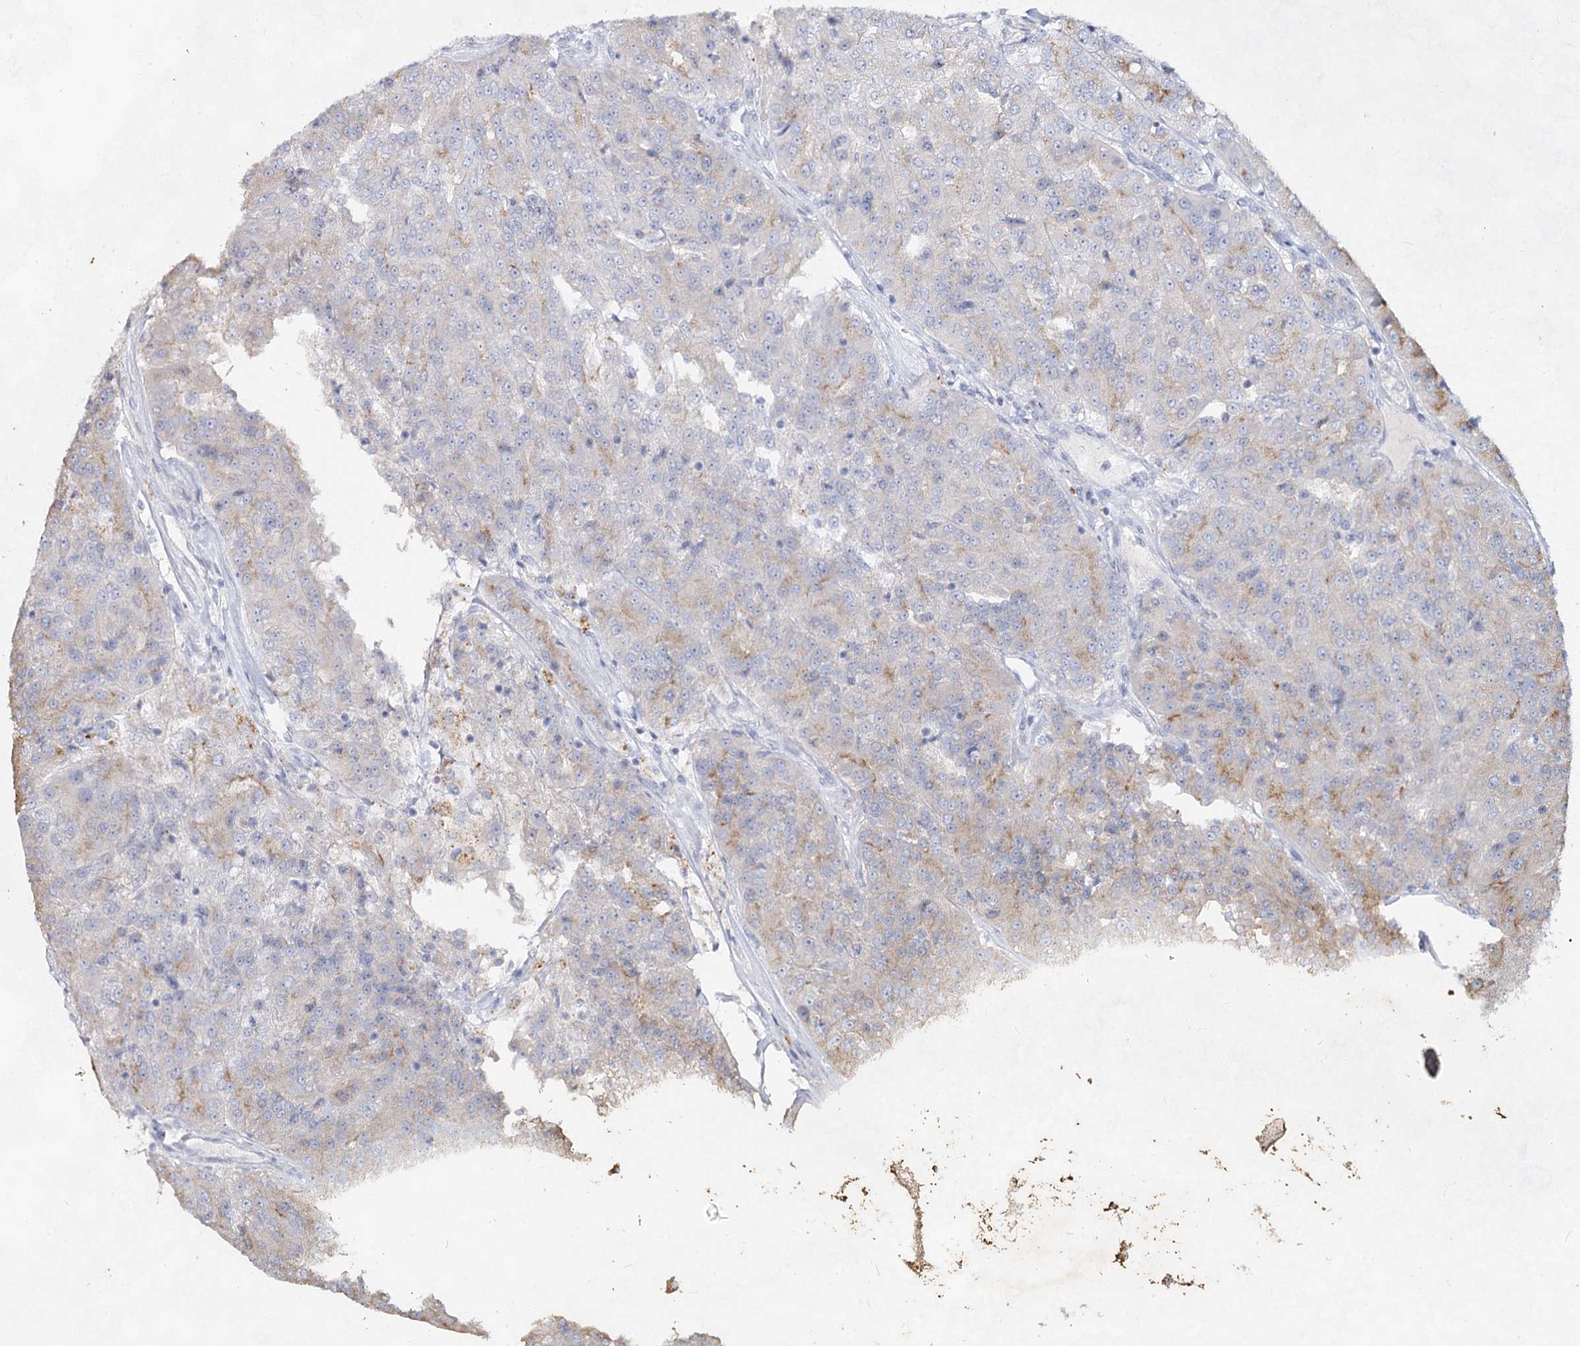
{"staining": {"intensity": "moderate", "quantity": "<25%", "location": "cytoplasmic/membranous"}, "tissue": "renal cancer", "cell_type": "Tumor cells", "image_type": "cancer", "snomed": [{"axis": "morphology", "description": "Adenocarcinoma, NOS"}, {"axis": "topography", "description": "Kidney"}], "caption": "Moderate cytoplasmic/membranous expression is present in about <25% of tumor cells in adenocarcinoma (renal).", "gene": "CCDC73", "patient": {"sex": "female", "age": 63}}